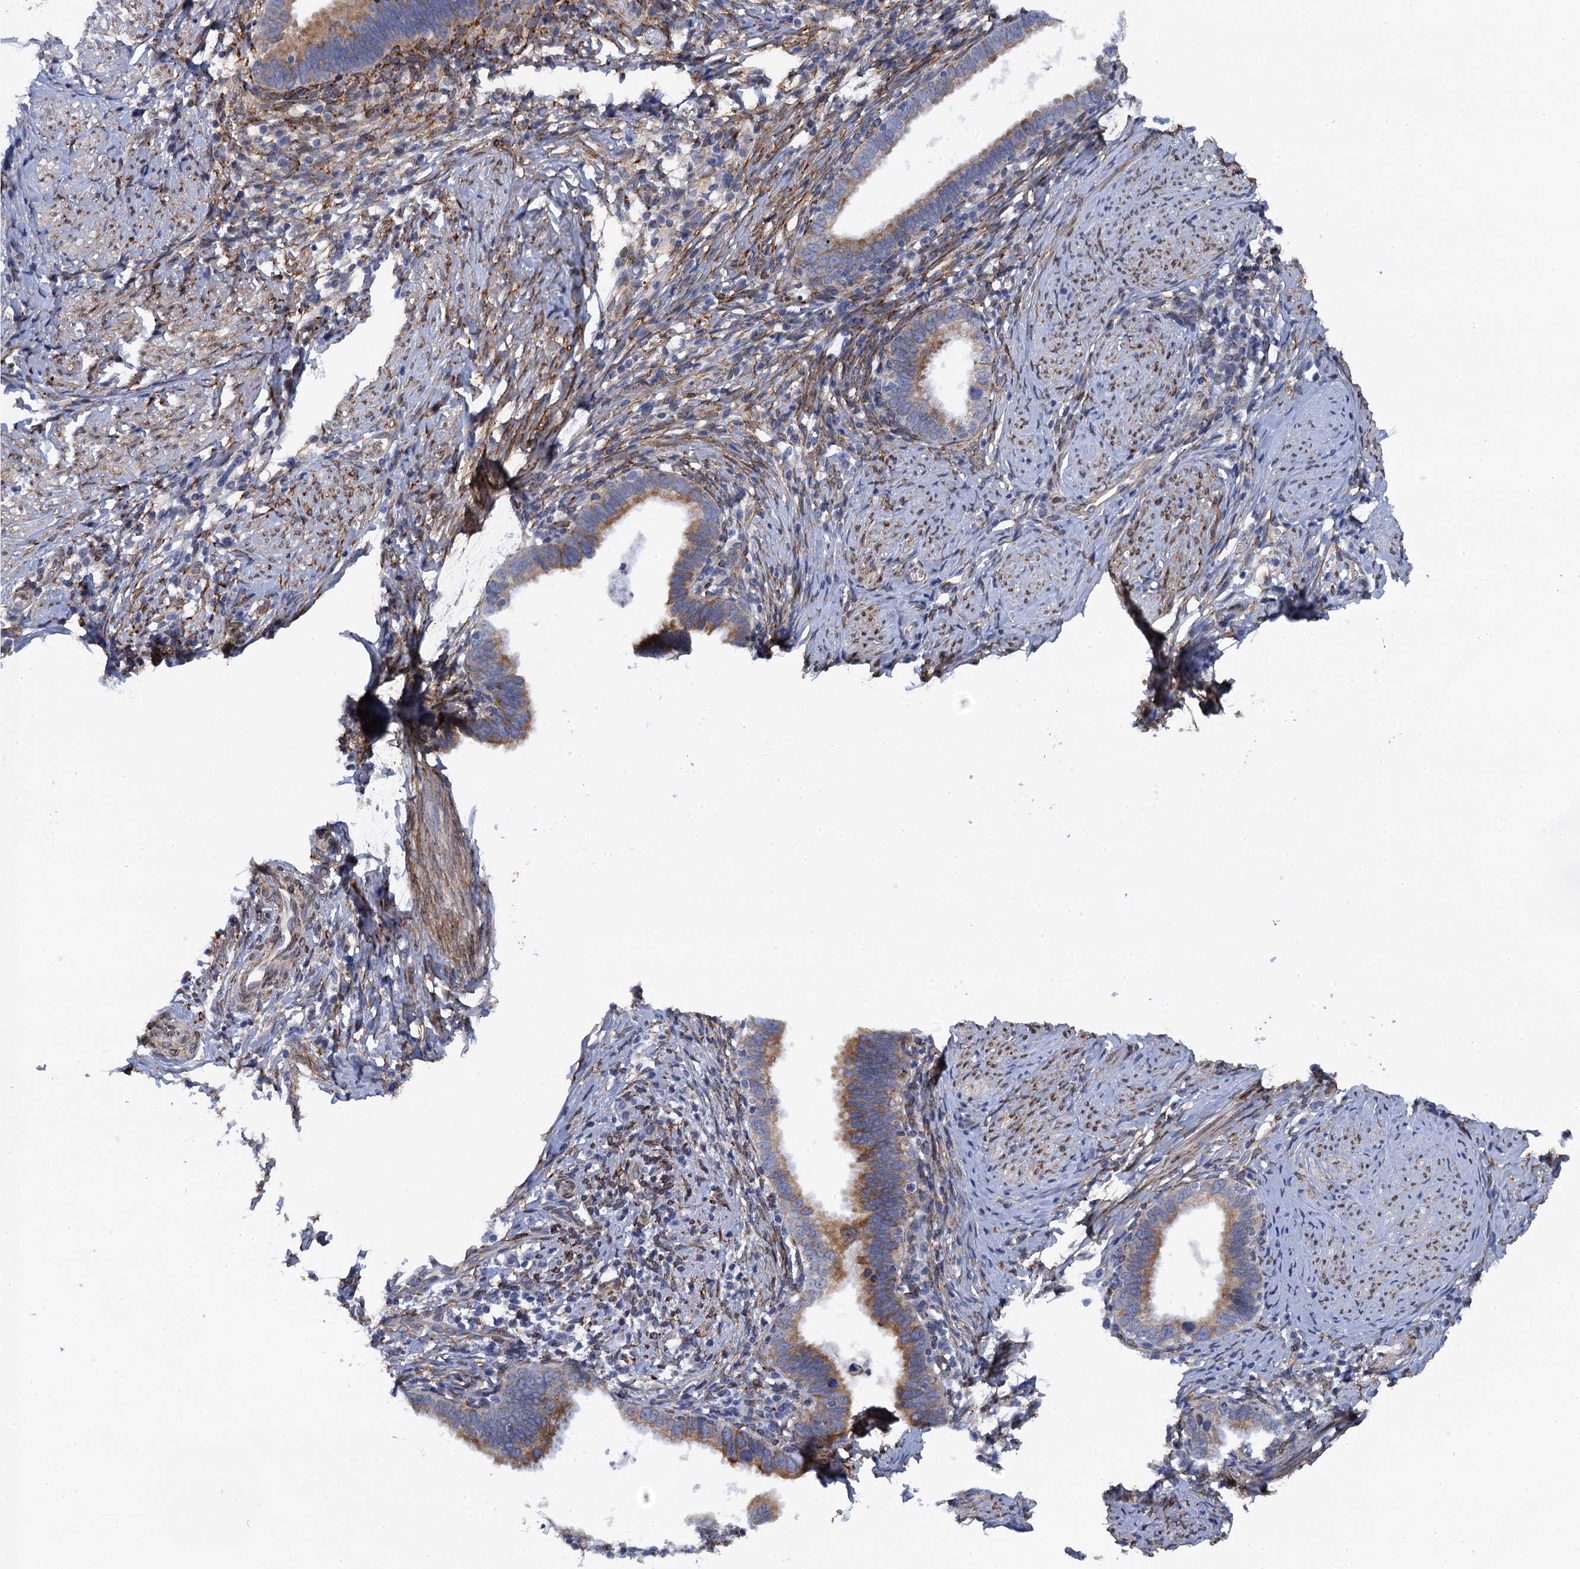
{"staining": {"intensity": "moderate", "quantity": ">75%", "location": "cytoplasmic/membranous"}, "tissue": "cervical cancer", "cell_type": "Tumor cells", "image_type": "cancer", "snomed": [{"axis": "morphology", "description": "Adenocarcinoma, NOS"}, {"axis": "topography", "description": "Cervix"}], "caption": "Adenocarcinoma (cervical) stained with a protein marker exhibits moderate staining in tumor cells.", "gene": "POGLUT3", "patient": {"sex": "female", "age": 36}}